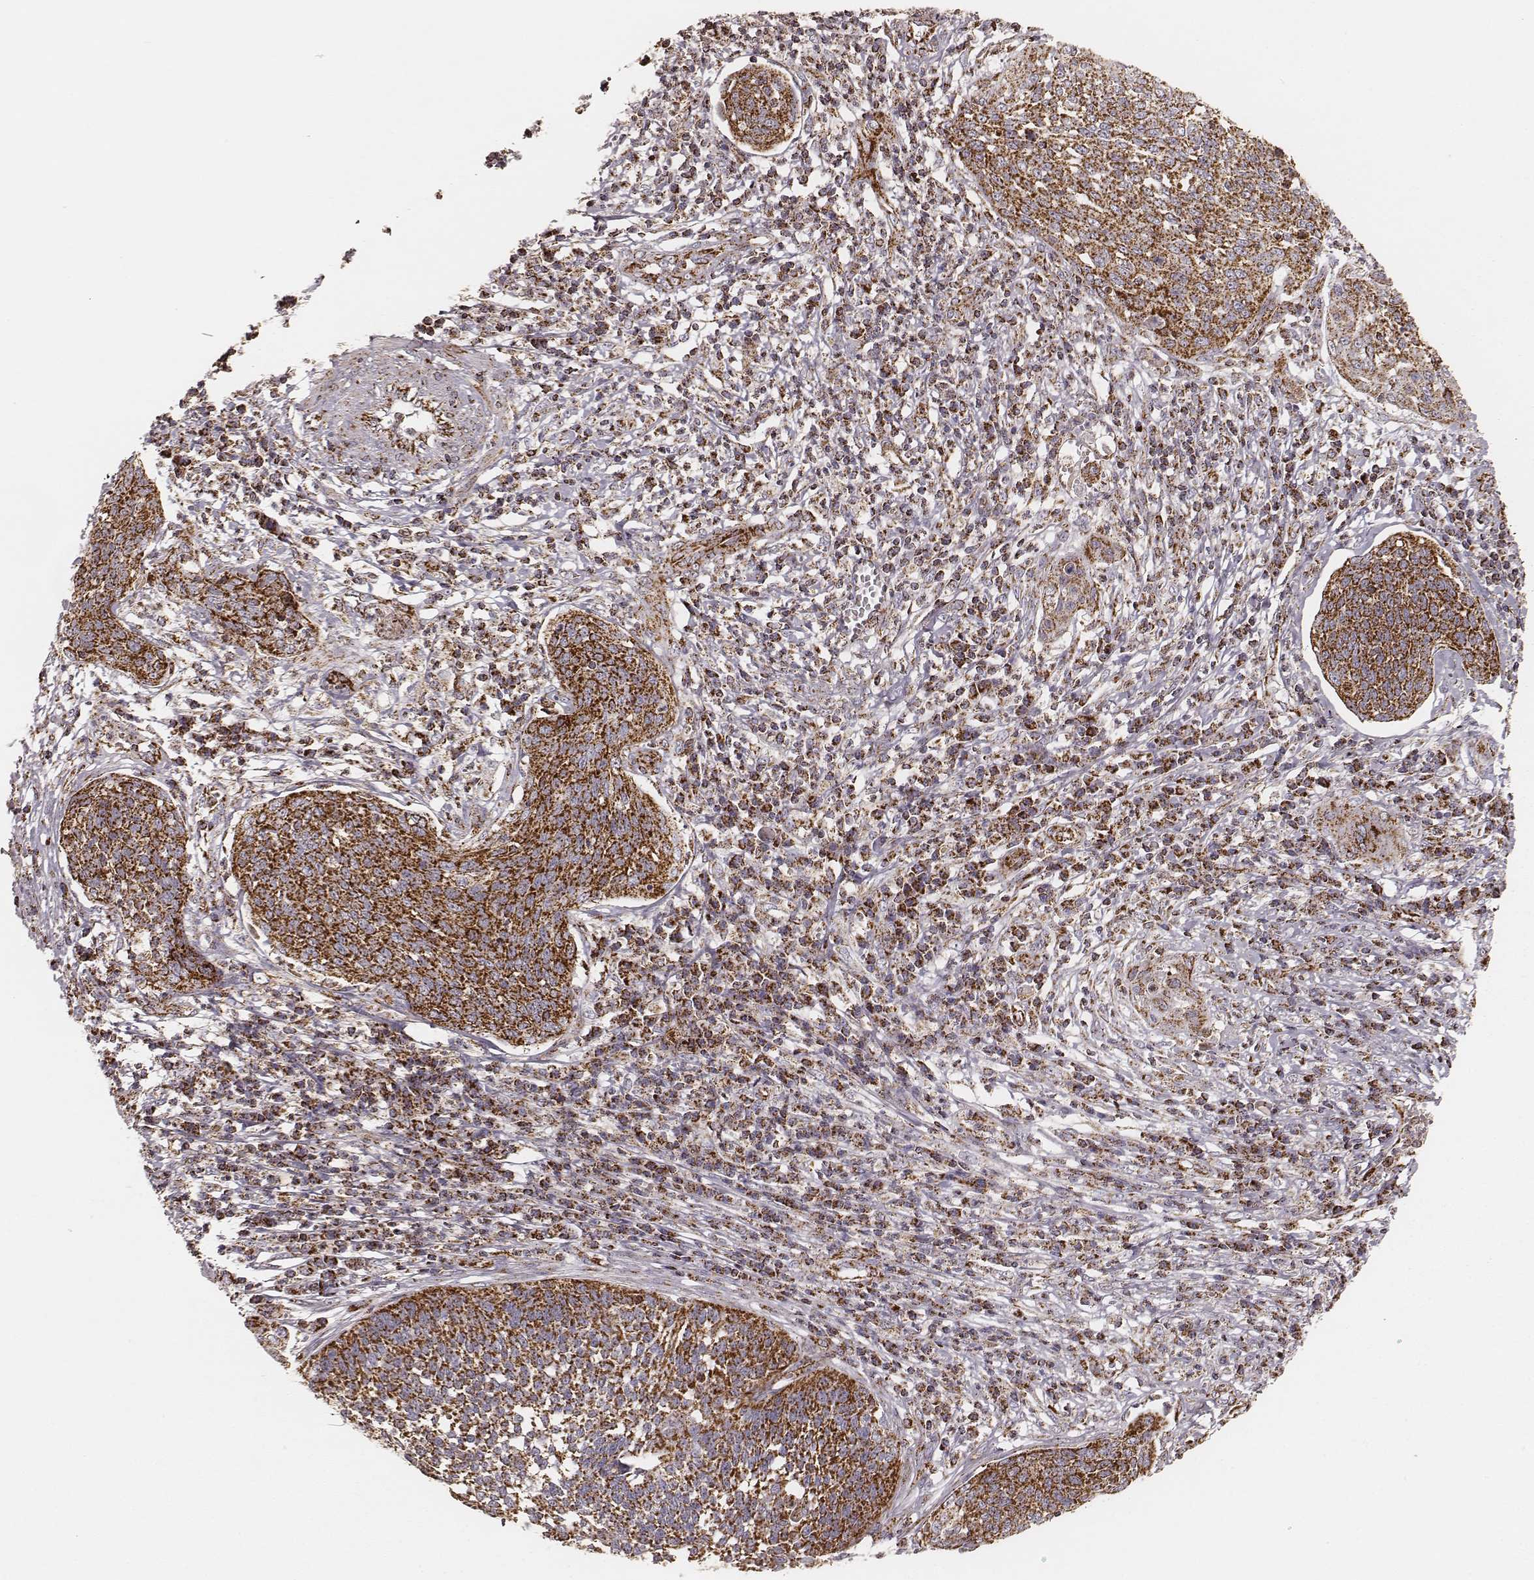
{"staining": {"intensity": "strong", "quantity": ">75%", "location": "cytoplasmic/membranous"}, "tissue": "cervical cancer", "cell_type": "Tumor cells", "image_type": "cancer", "snomed": [{"axis": "morphology", "description": "Squamous cell carcinoma, NOS"}, {"axis": "topography", "description": "Cervix"}], "caption": "A brown stain highlights strong cytoplasmic/membranous expression of a protein in cervical cancer (squamous cell carcinoma) tumor cells.", "gene": "CS", "patient": {"sex": "female", "age": 34}}